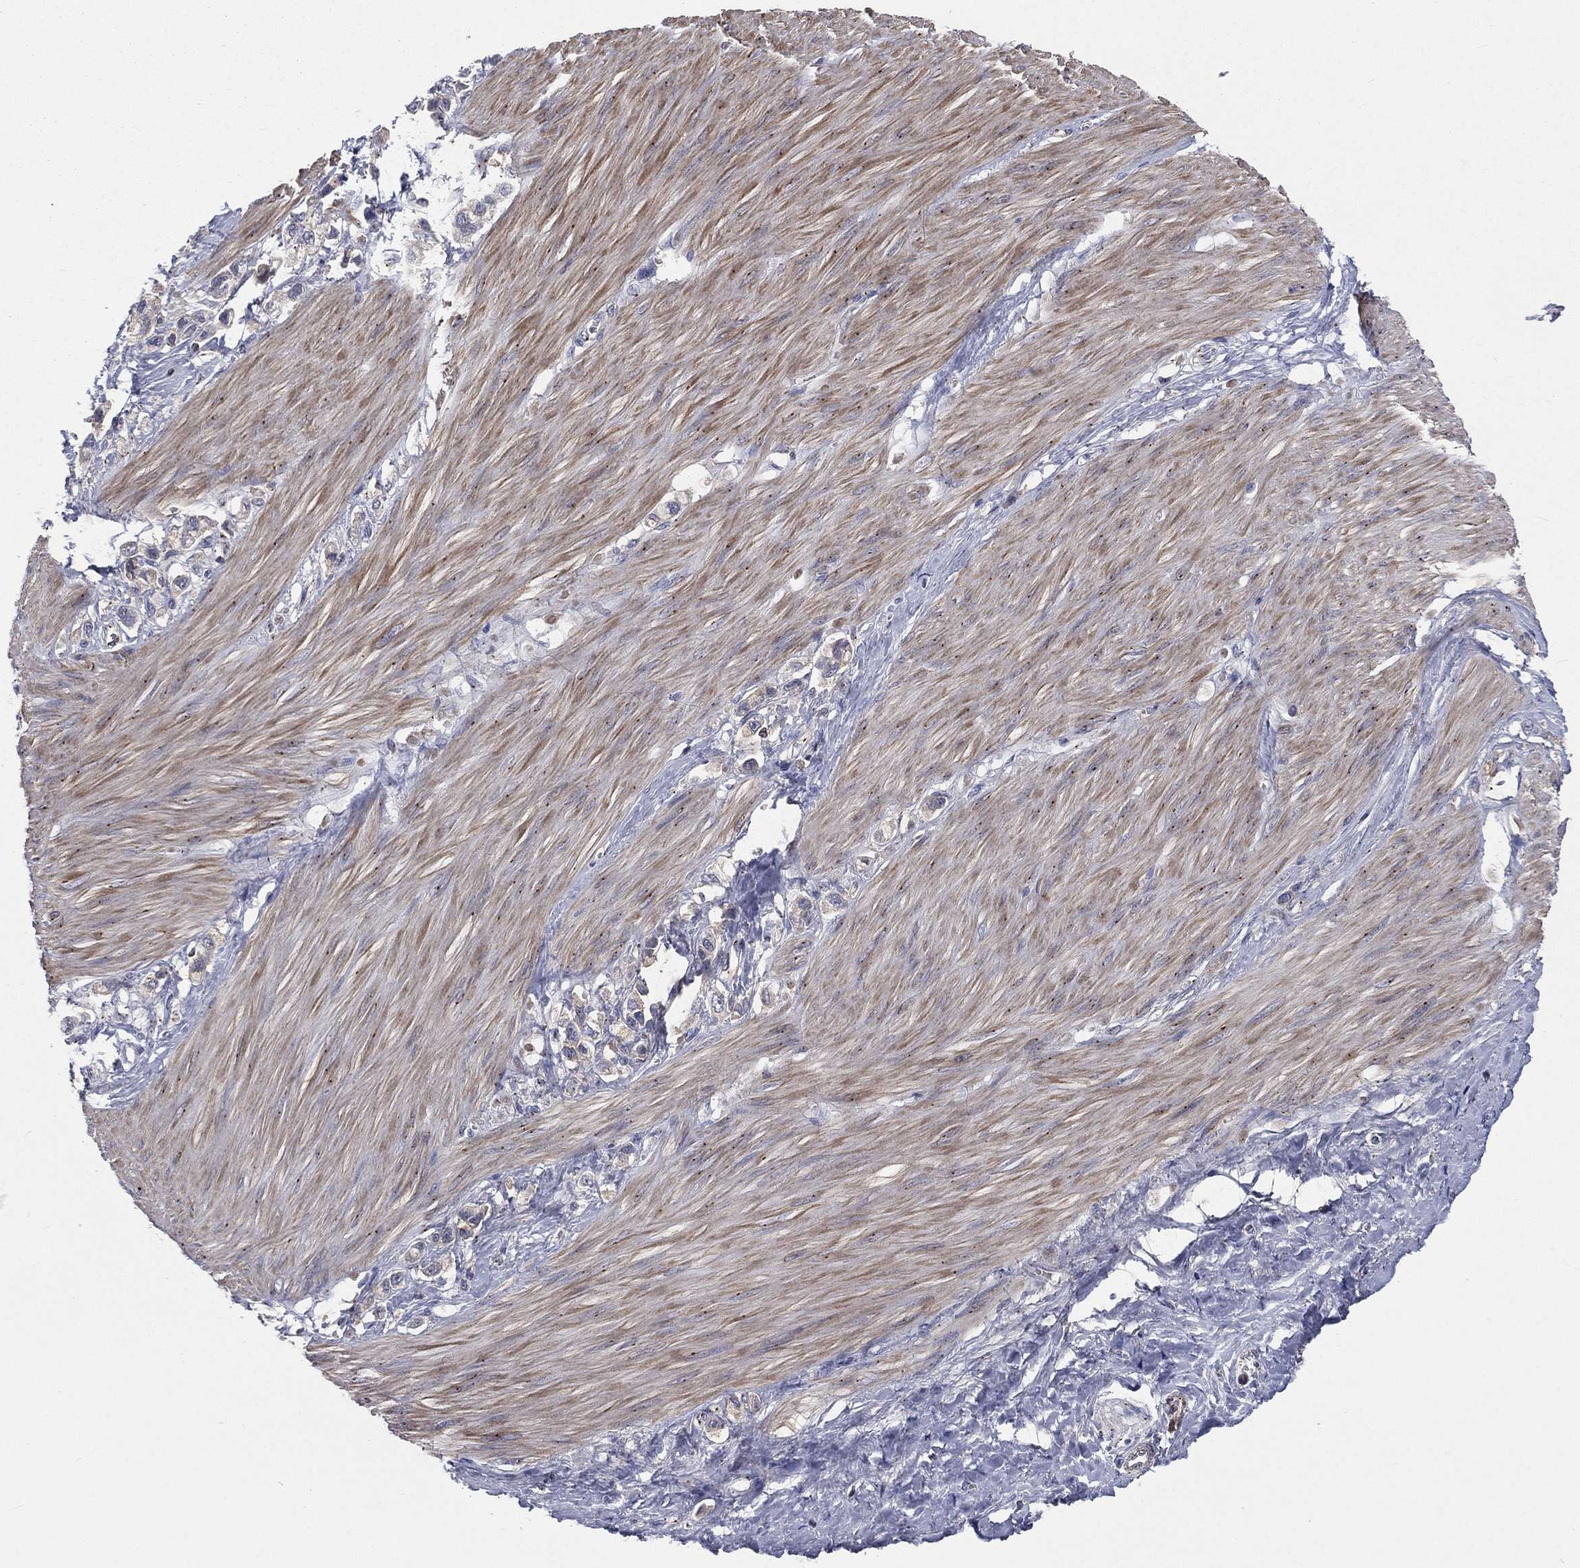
{"staining": {"intensity": "negative", "quantity": "none", "location": "none"}, "tissue": "stomach cancer", "cell_type": "Tumor cells", "image_type": "cancer", "snomed": [{"axis": "morphology", "description": "Normal tissue, NOS"}, {"axis": "morphology", "description": "Adenocarcinoma, NOS"}, {"axis": "morphology", "description": "Adenocarcinoma, High grade"}, {"axis": "topography", "description": "Stomach, upper"}, {"axis": "topography", "description": "Stomach"}], "caption": "An IHC photomicrograph of stomach adenocarcinoma is shown. There is no staining in tumor cells of stomach adenocarcinoma. (DAB (3,3'-diaminobenzidine) immunohistochemistry, high magnification).", "gene": "CROCC", "patient": {"sex": "female", "age": 65}}